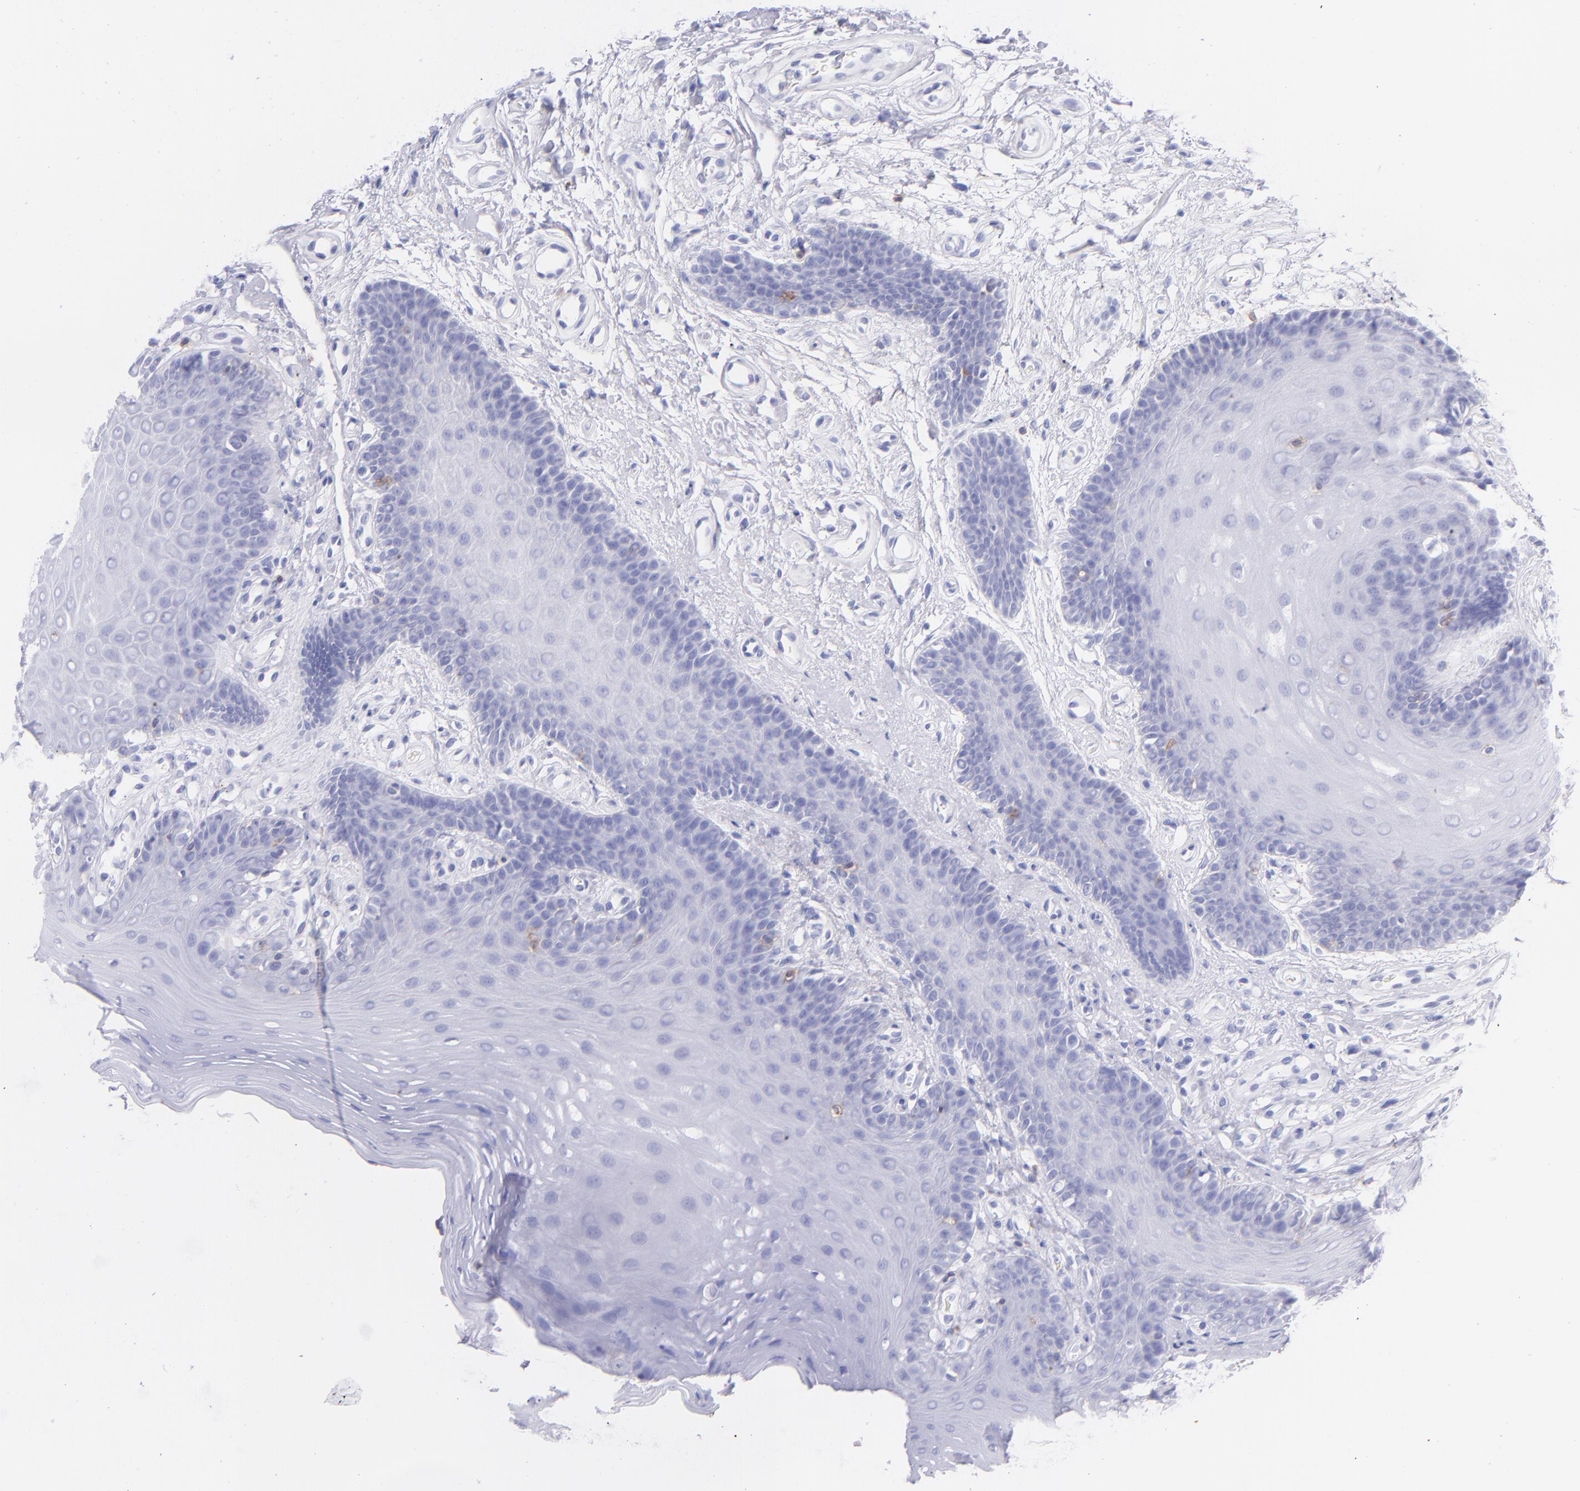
{"staining": {"intensity": "negative", "quantity": "none", "location": "none"}, "tissue": "oral mucosa", "cell_type": "Squamous epithelial cells", "image_type": "normal", "snomed": [{"axis": "morphology", "description": "Normal tissue, NOS"}, {"axis": "topography", "description": "Oral tissue"}], "caption": "Immunohistochemistry micrograph of benign oral mucosa: human oral mucosa stained with DAB (3,3'-diaminobenzidine) demonstrates no significant protein staining in squamous epithelial cells.", "gene": "CD69", "patient": {"sex": "male", "age": 62}}